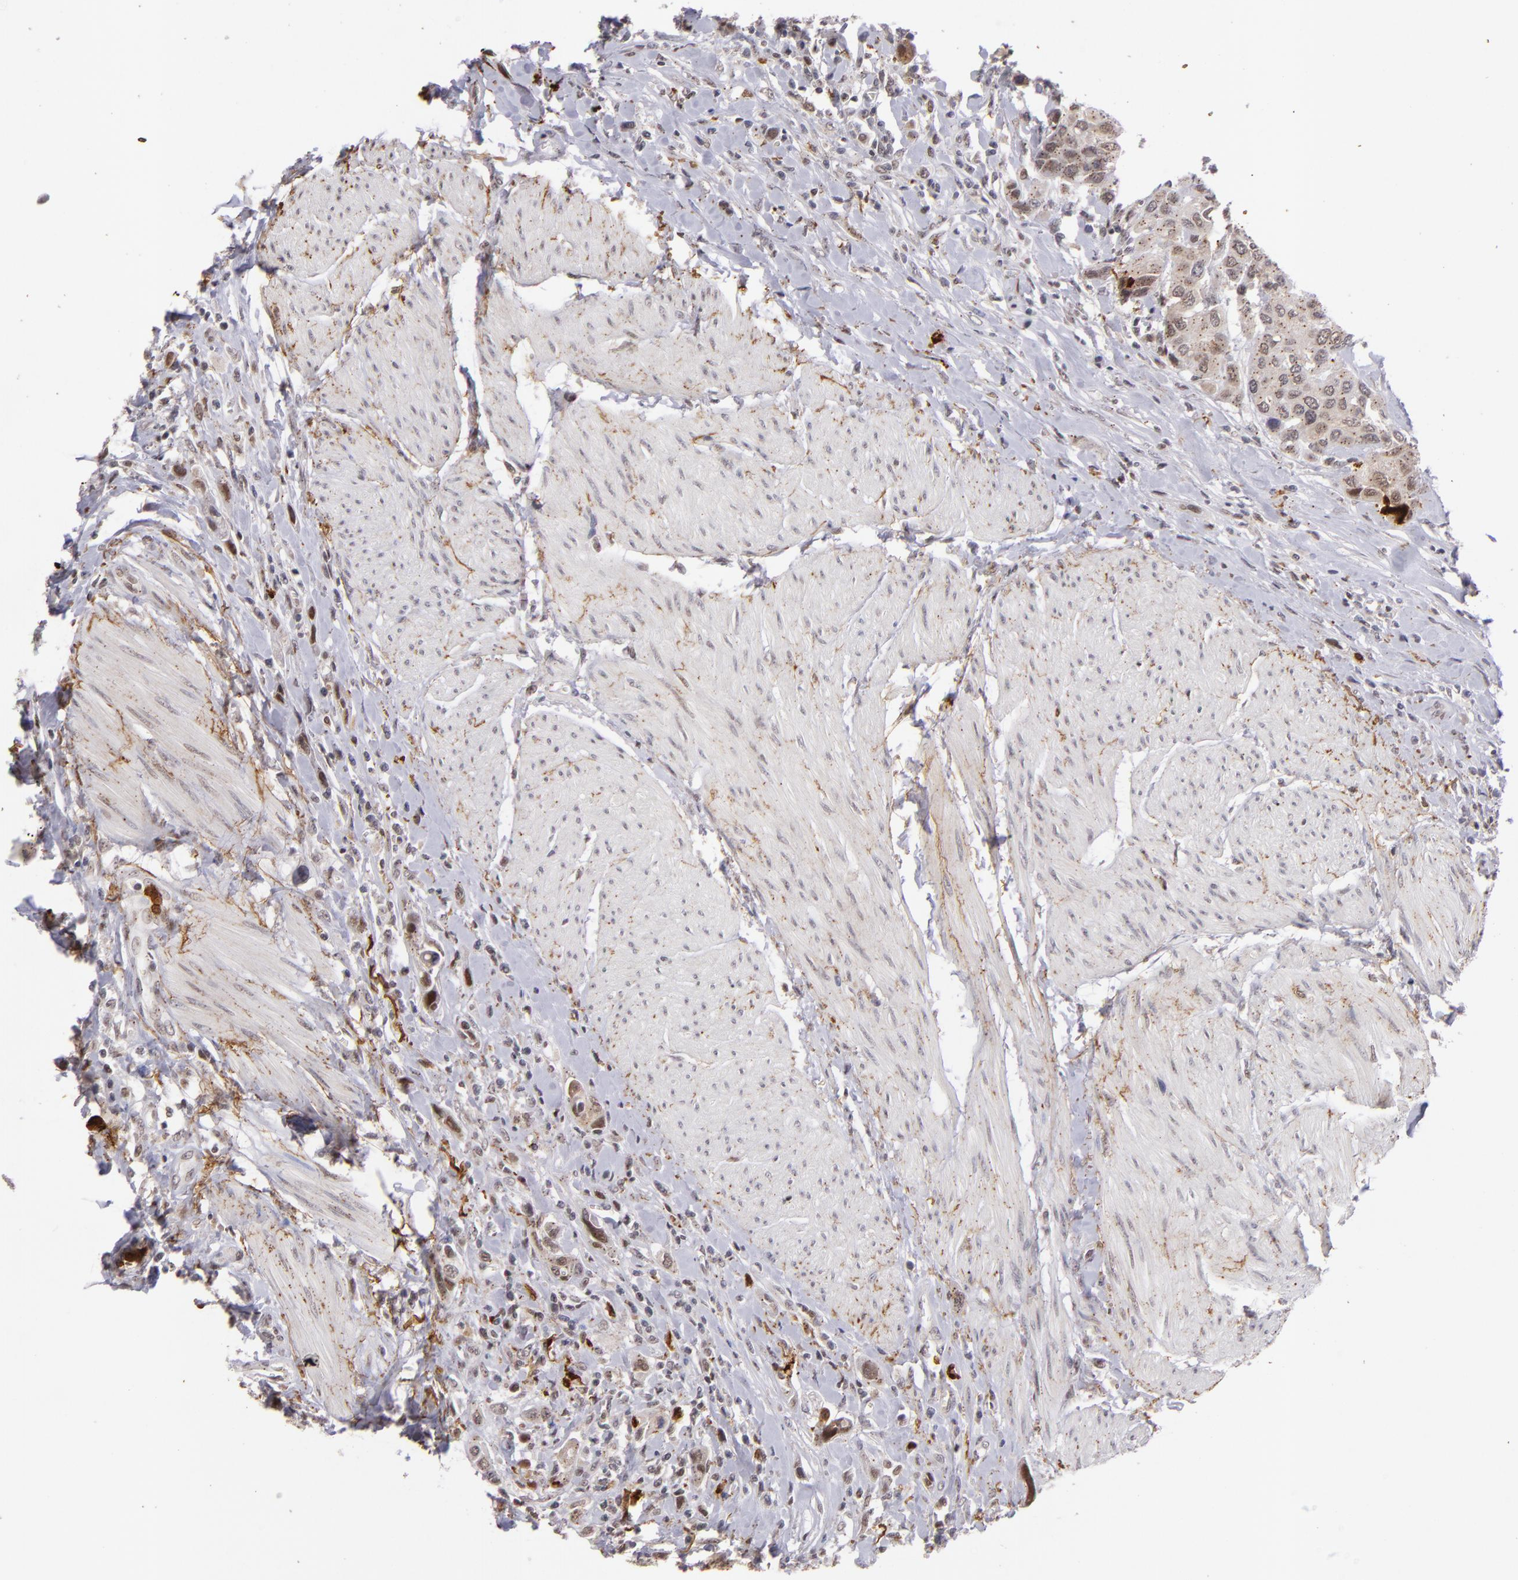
{"staining": {"intensity": "moderate", "quantity": ">75%", "location": "nuclear"}, "tissue": "urothelial cancer", "cell_type": "Tumor cells", "image_type": "cancer", "snomed": [{"axis": "morphology", "description": "Urothelial carcinoma, High grade"}, {"axis": "topography", "description": "Urinary bladder"}], "caption": "DAB (3,3'-diaminobenzidine) immunohistochemical staining of human urothelial cancer exhibits moderate nuclear protein staining in about >75% of tumor cells.", "gene": "RXRG", "patient": {"sex": "male", "age": 50}}